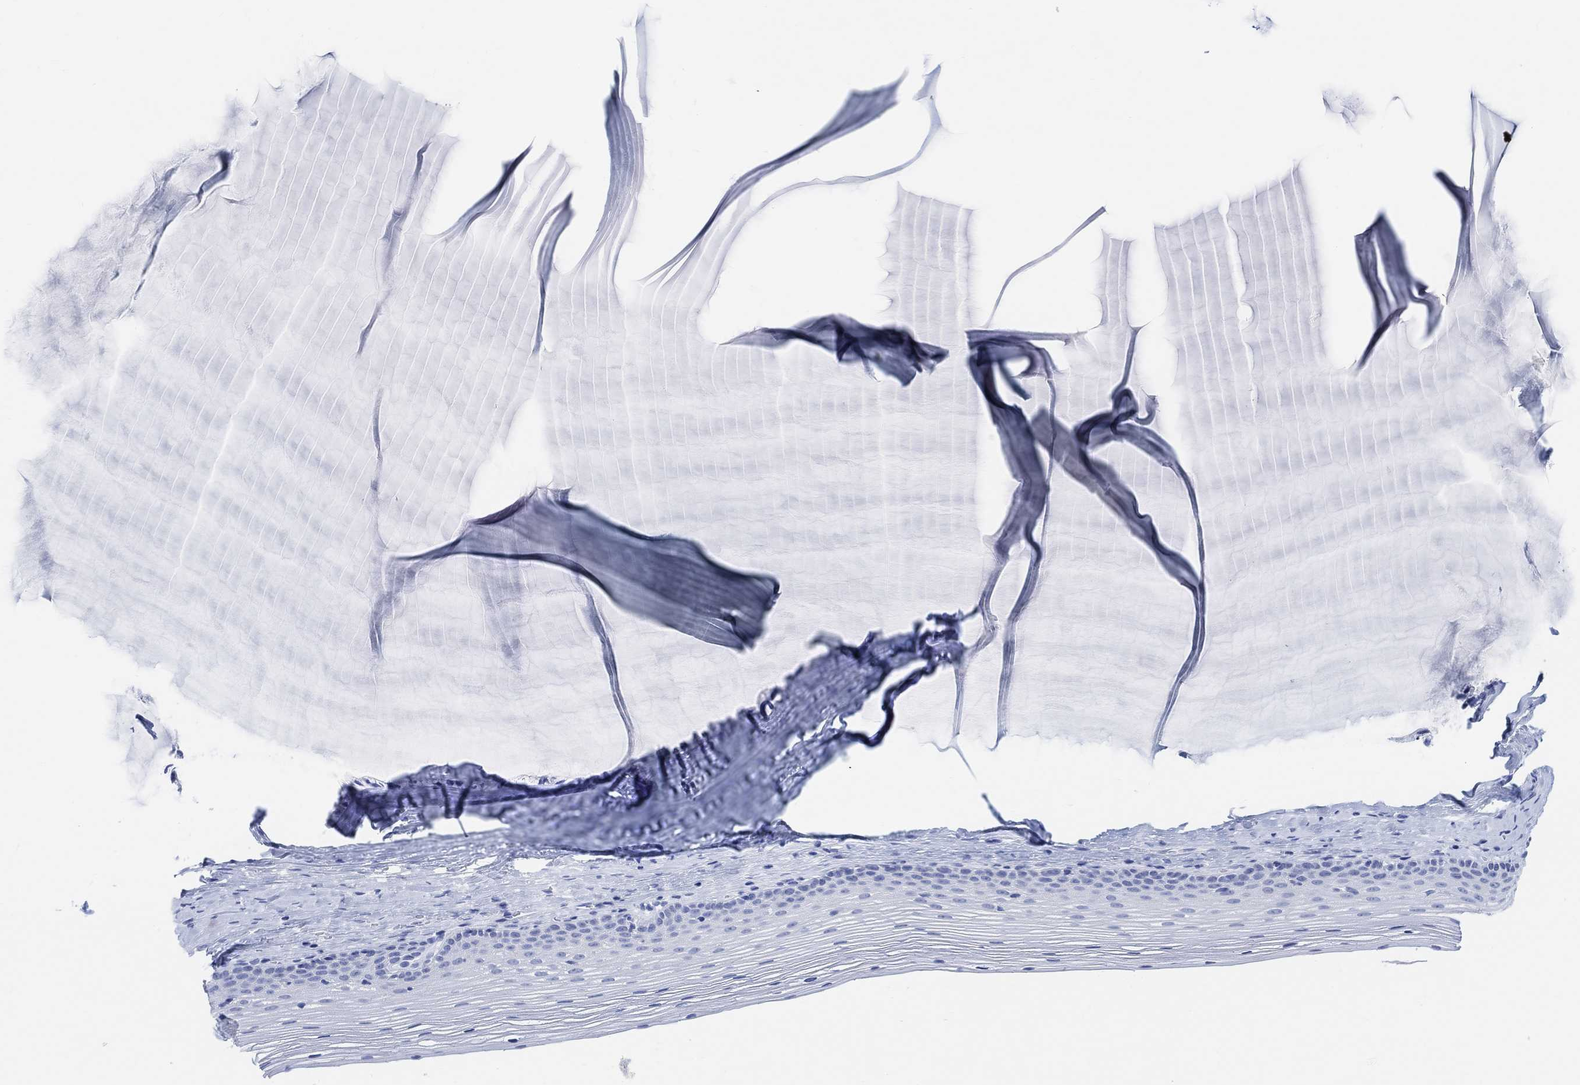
{"staining": {"intensity": "negative", "quantity": "none", "location": "none"}, "tissue": "cervix", "cell_type": "Glandular cells", "image_type": "normal", "snomed": [{"axis": "morphology", "description": "Normal tissue, NOS"}, {"axis": "topography", "description": "Cervix"}], "caption": "Immunohistochemistry (IHC) photomicrograph of unremarkable human cervix stained for a protein (brown), which displays no staining in glandular cells. (Stains: DAB (3,3'-diaminobenzidine) immunohistochemistry (IHC) with hematoxylin counter stain, Microscopy: brightfield microscopy at high magnification).", "gene": "ENO4", "patient": {"sex": "female", "age": 40}}